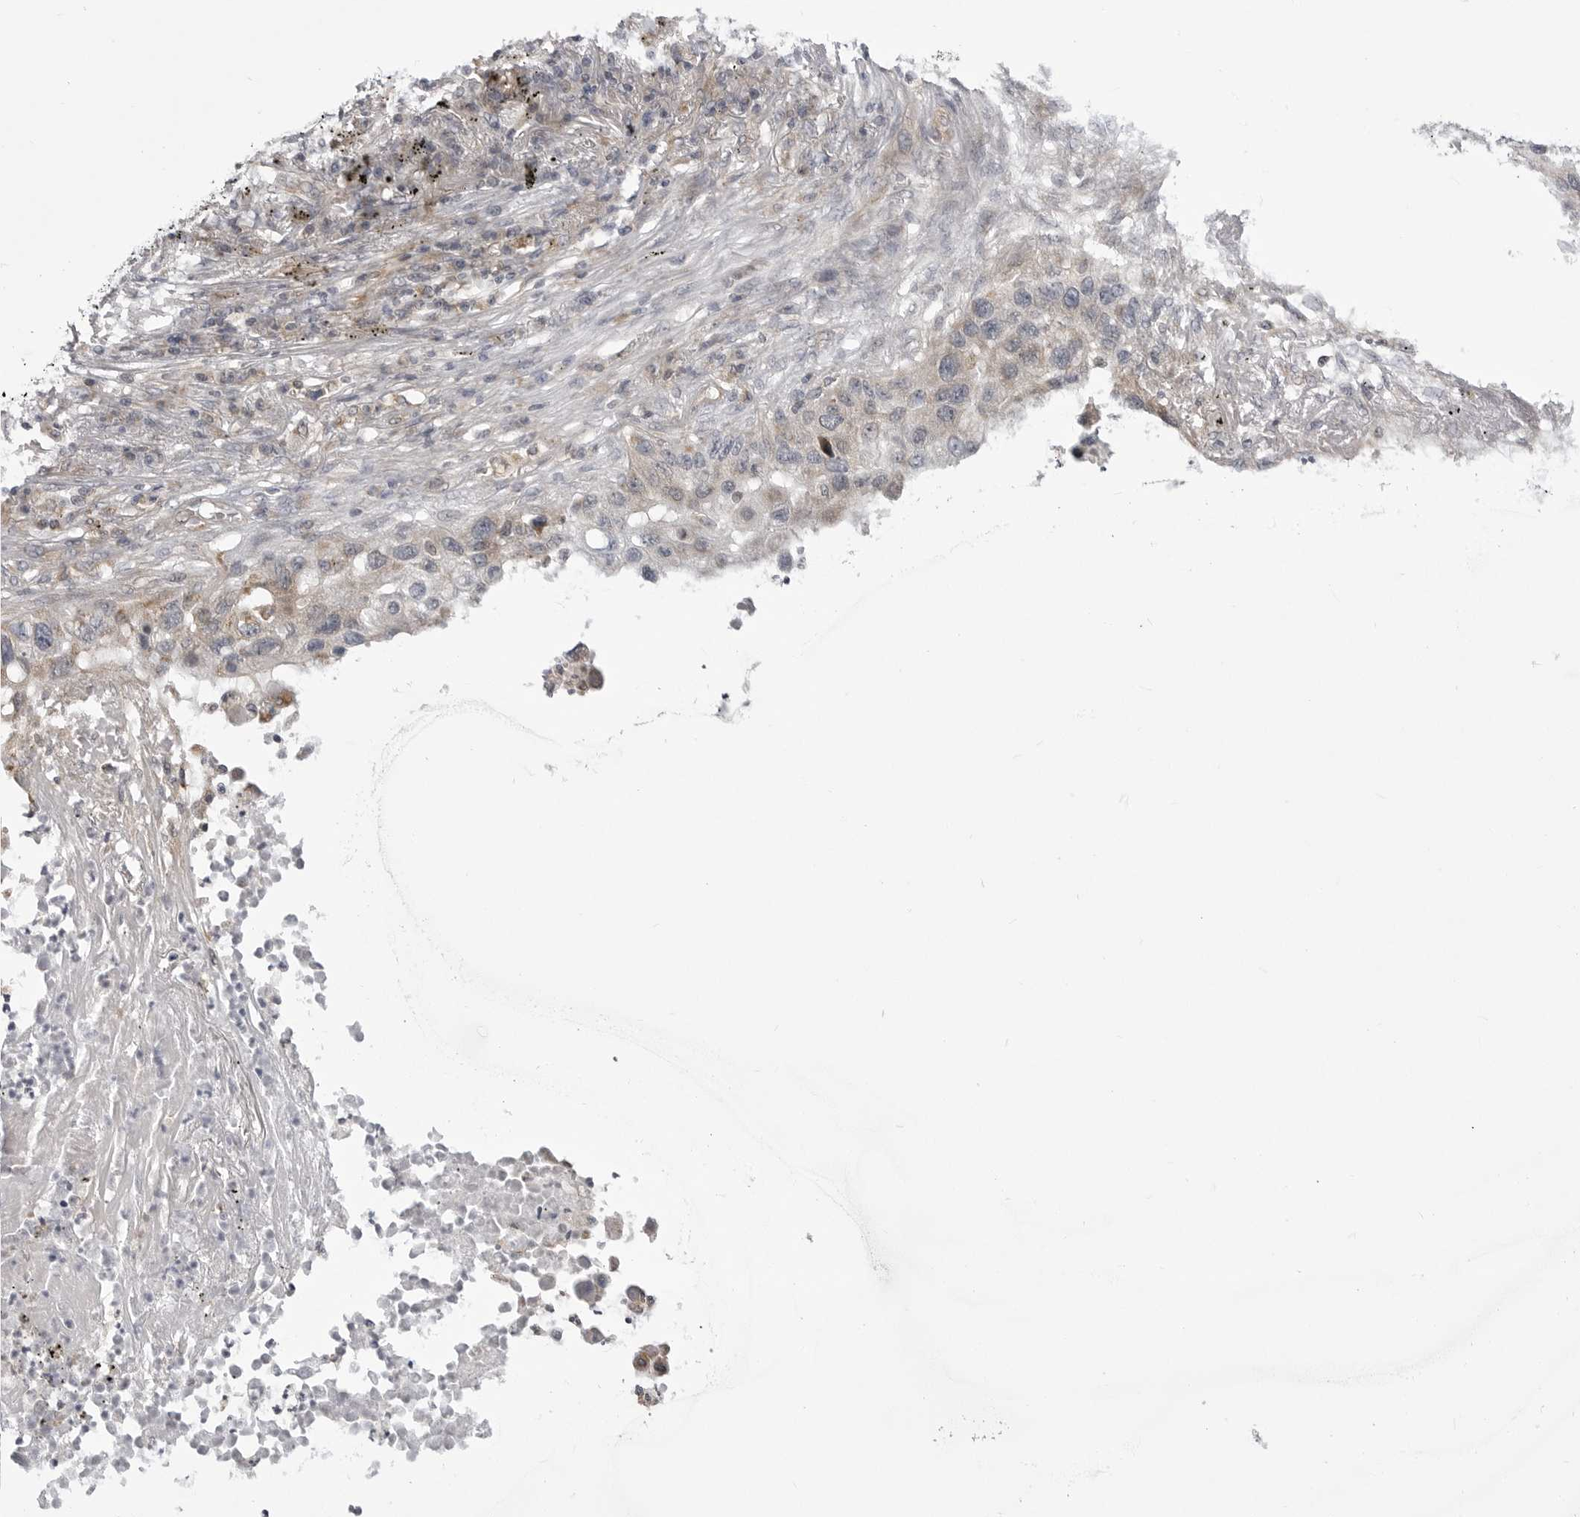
{"staining": {"intensity": "weak", "quantity": "<25%", "location": "cytoplasmic/membranous"}, "tissue": "lung cancer", "cell_type": "Tumor cells", "image_type": "cancer", "snomed": [{"axis": "morphology", "description": "Squamous cell carcinoma, NOS"}, {"axis": "topography", "description": "Lung"}], "caption": "IHC photomicrograph of lung squamous cell carcinoma stained for a protein (brown), which exhibits no expression in tumor cells.", "gene": "CCDC18", "patient": {"sex": "female", "age": 63}}